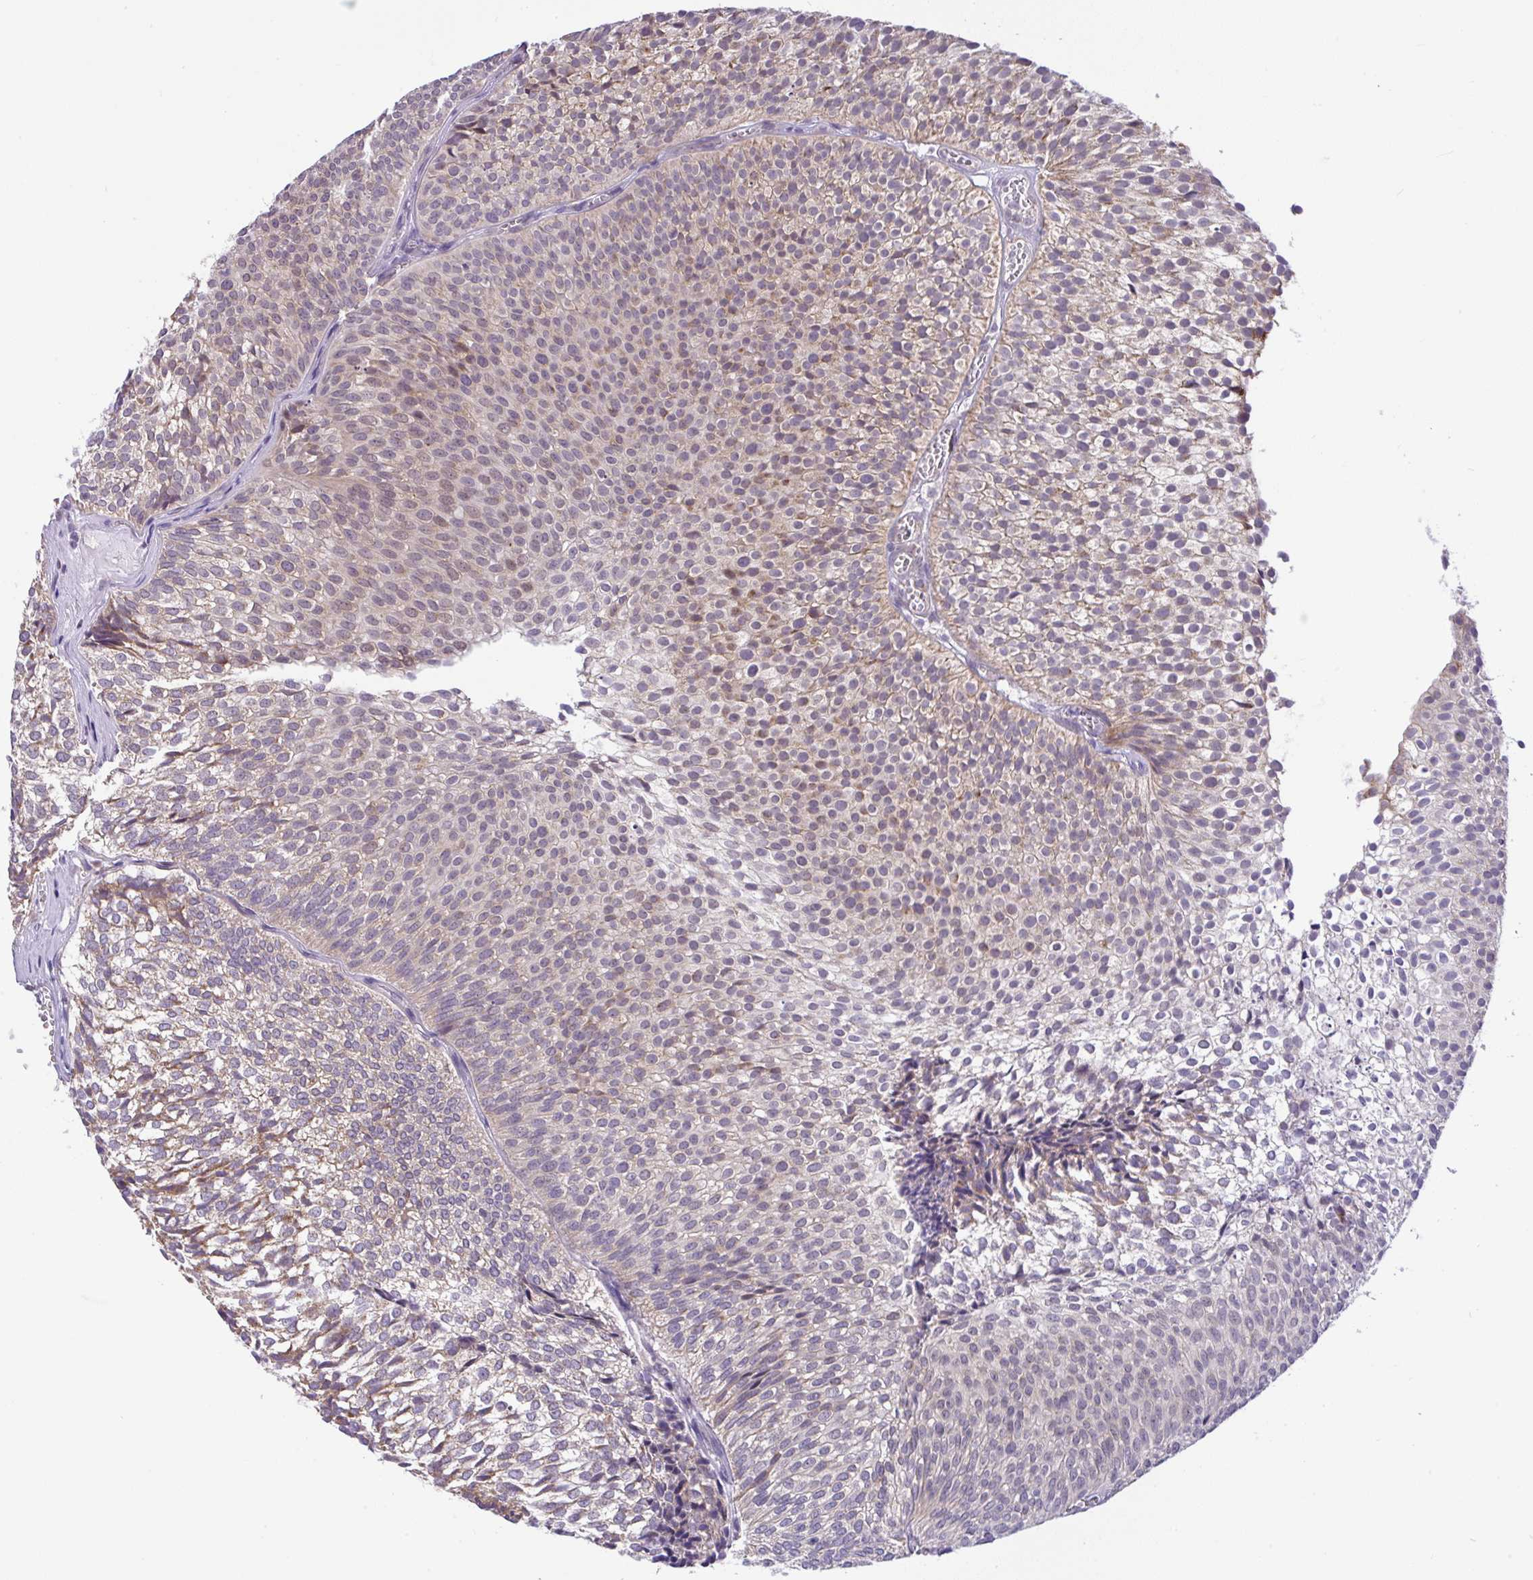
{"staining": {"intensity": "weak", "quantity": "25%-75%", "location": "cytoplasmic/membranous"}, "tissue": "urothelial cancer", "cell_type": "Tumor cells", "image_type": "cancer", "snomed": [{"axis": "morphology", "description": "Urothelial carcinoma, Low grade"}, {"axis": "topography", "description": "Urinary bladder"}], "caption": "The photomicrograph exhibits staining of urothelial carcinoma (low-grade), revealing weak cytoplasmic/membranous protein expression (brown color) within tumor cells.", "gene": "PYCR2", "patient": {"sex": "male", "age": 91}}